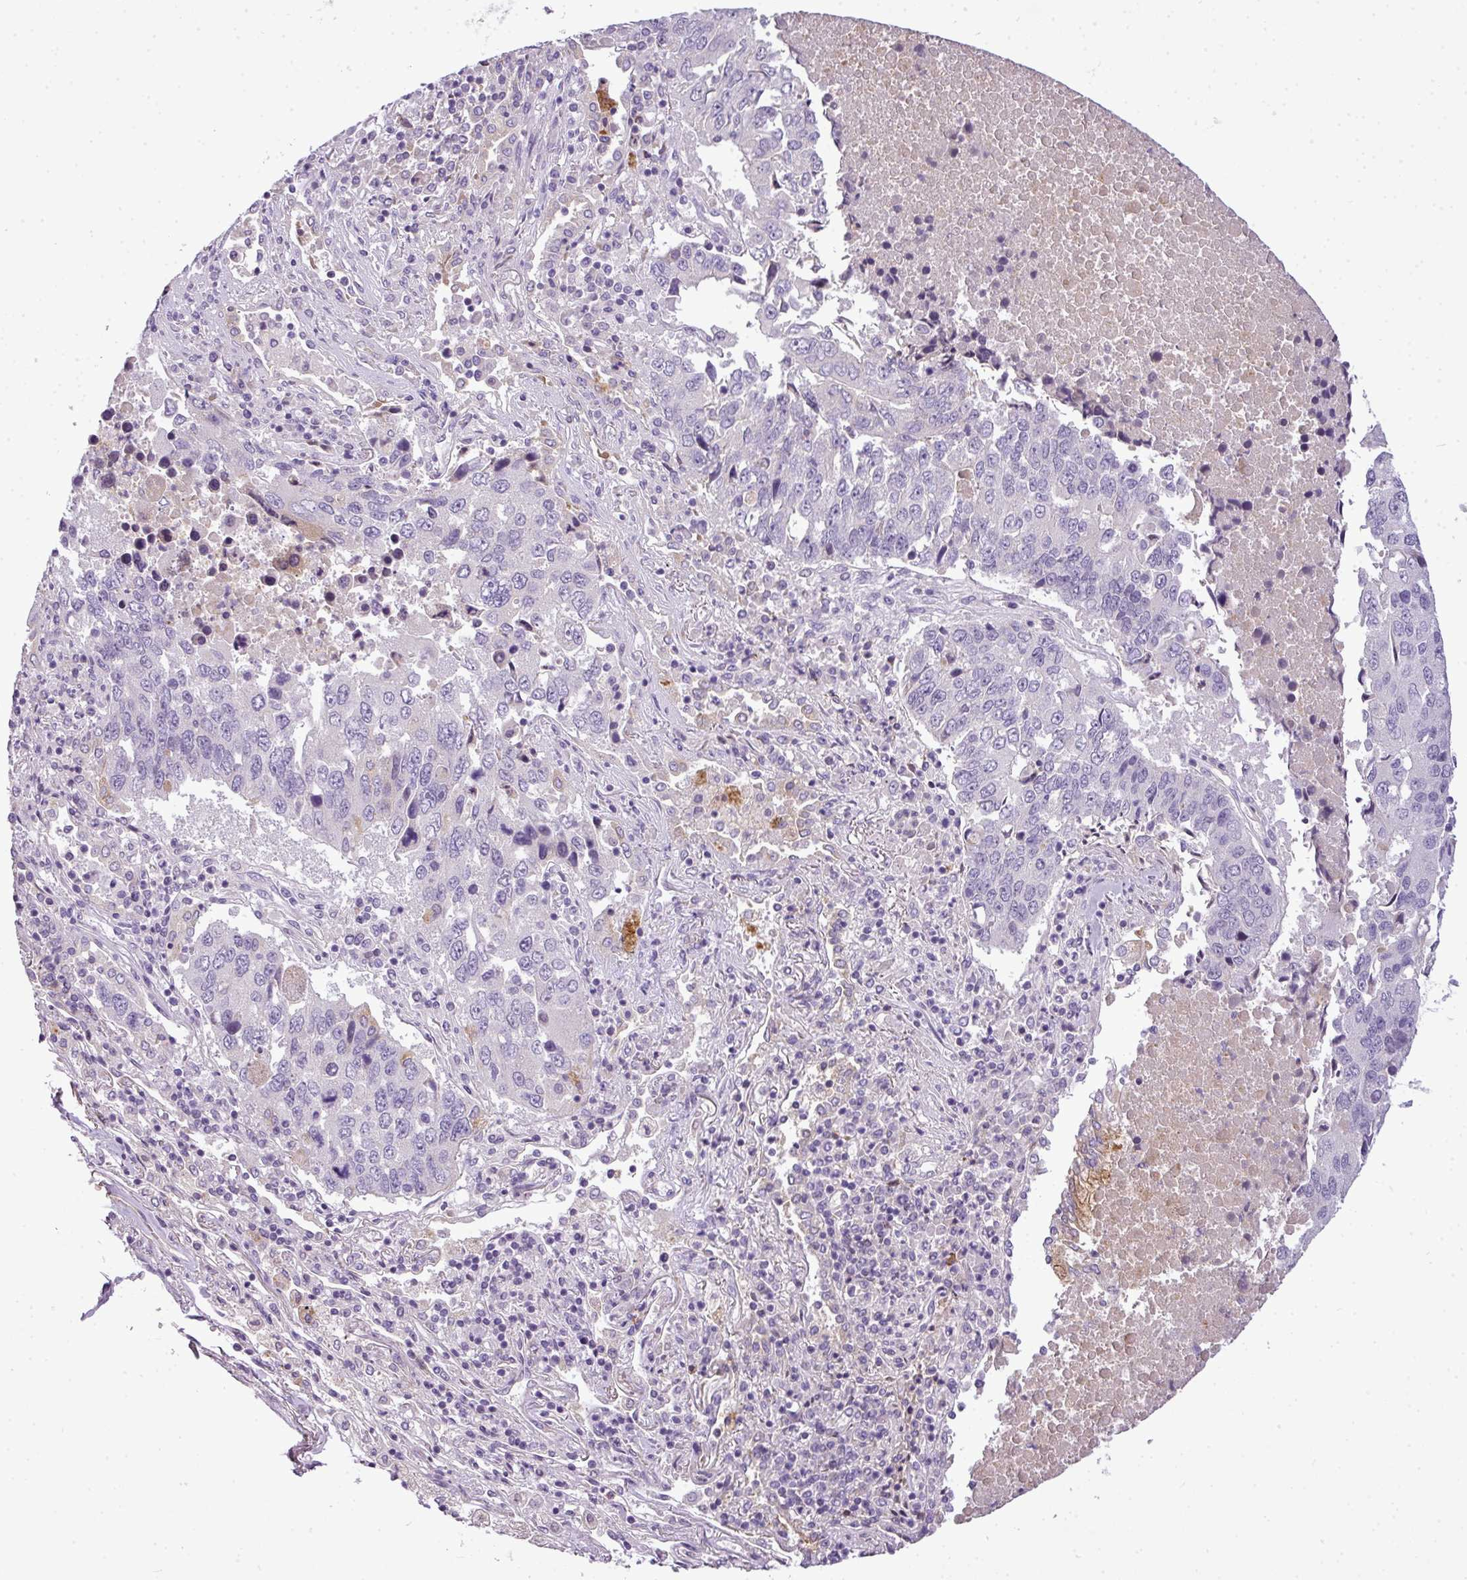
{"staining": {"intensity": "negative", "quantity": "none", "location": "none"}, "tissue": "lung cancer", "cell_type": "Tumor cells", "image_type": "cancer", "snomed": [{"axis": "morphology", "description": "Squamous cell carcinoma, NOS"}, {"axis": "topography", "description": "Lung"}], "caption": "A micrograph of human lung cancer (squamous cell carcinoma) is negative for staining in tumor cells.", "gene": "C4B", "patient": {"sex": "female", "age": 66}}